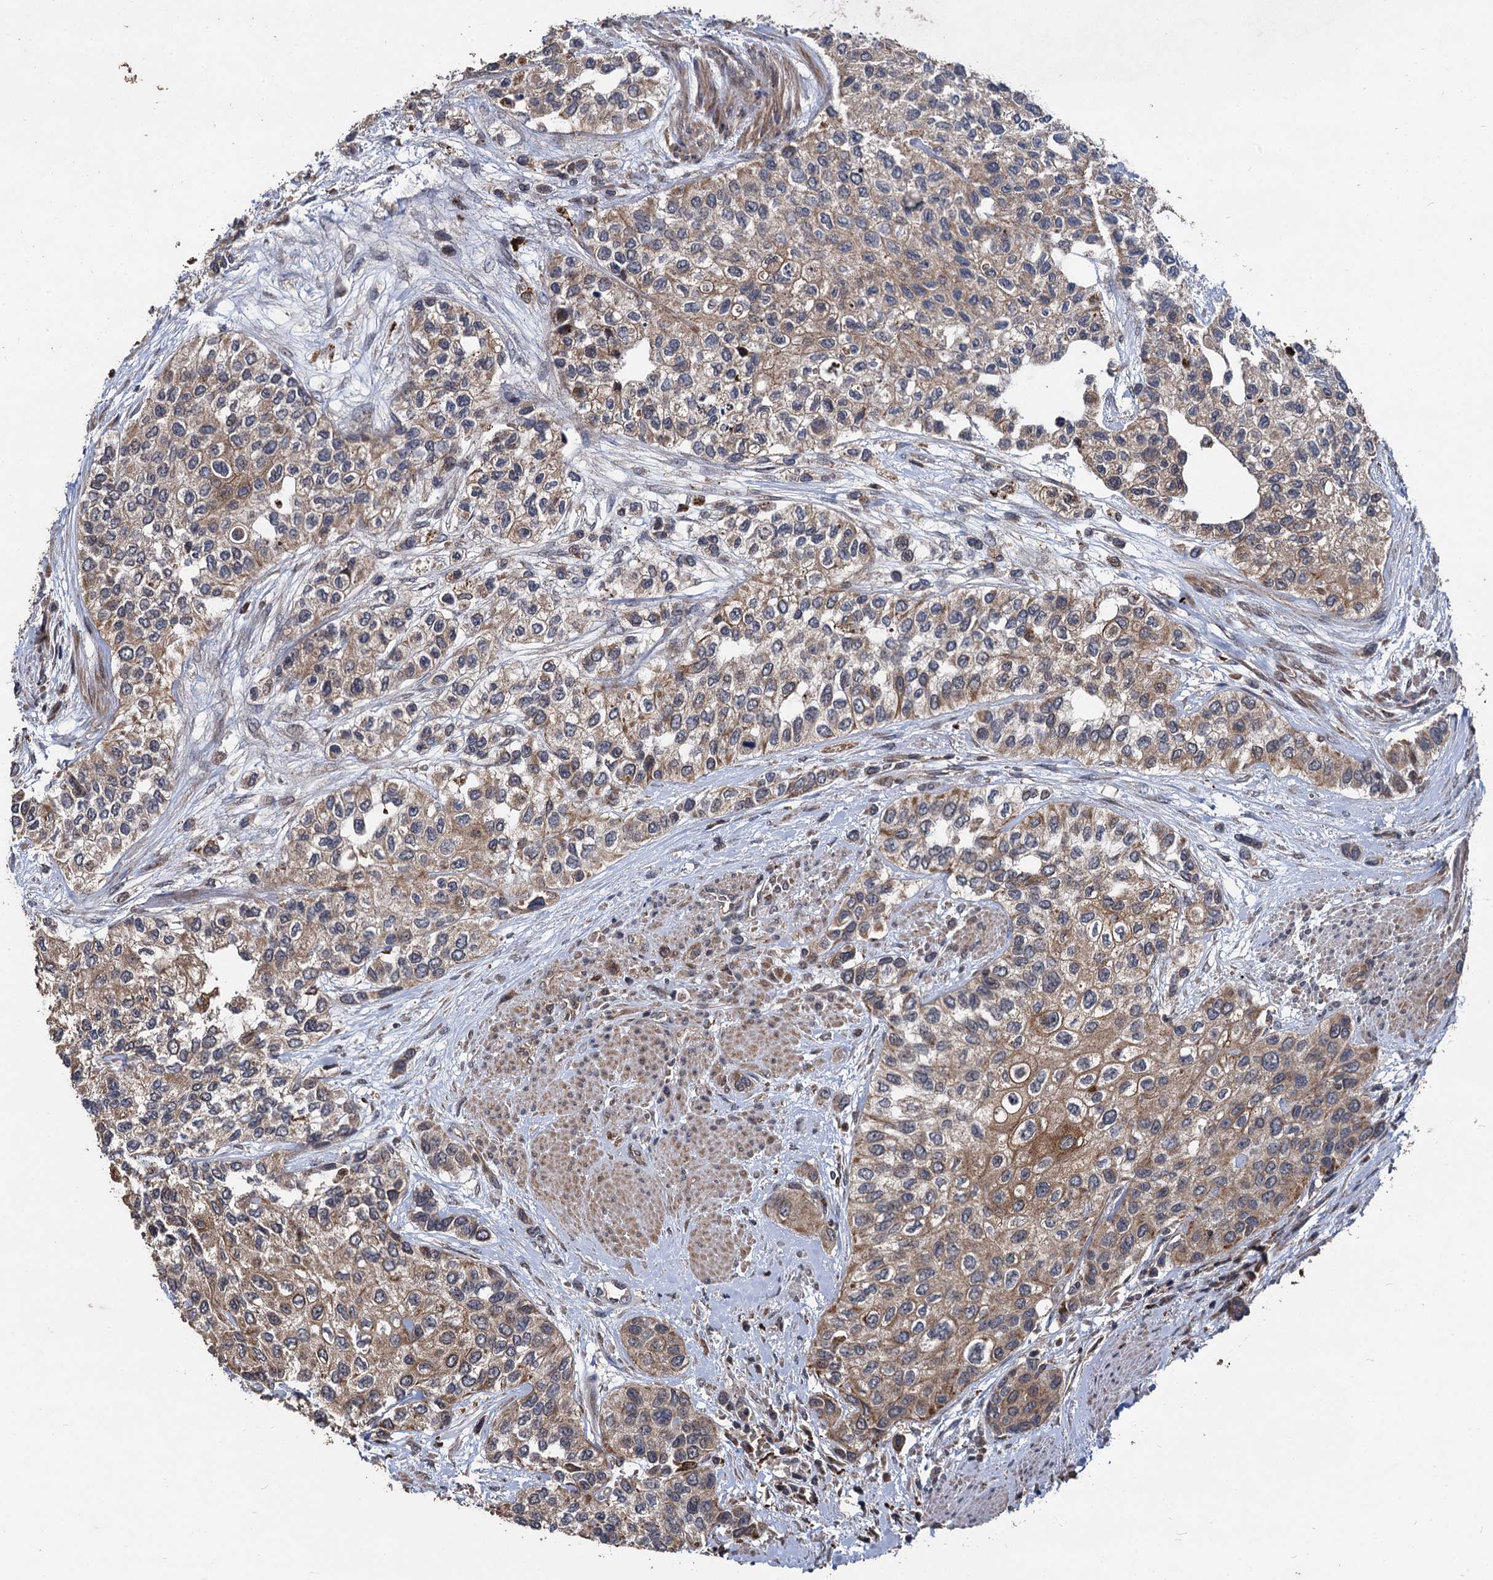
{"staining": {"intensity": "moderate", "quantity": ">75%", "location": "cytoplasmic/membranous"}, "tissue": "urothelial cancer", "cell_type": "Tumor cells", "image_type": "cancer", "snomed": [{"axis": "morphology", "description": "Normal tissue, NOS"}, {"axis": "morphology", "description": "Urothelial carcinoma, High grade"}, {"axis": "topography", "description": "Vascular tissue"}, {"axis": "topography", "description": "Urinary bladder"}], "caption": "Urothelial carcinoma (high-grade) stained for a protein exhibits moderate cytoplasmic/membranous positivity in tumor cells.", "gene": "BCL2L2", "patient": {"sex": "female", "age": 56}}